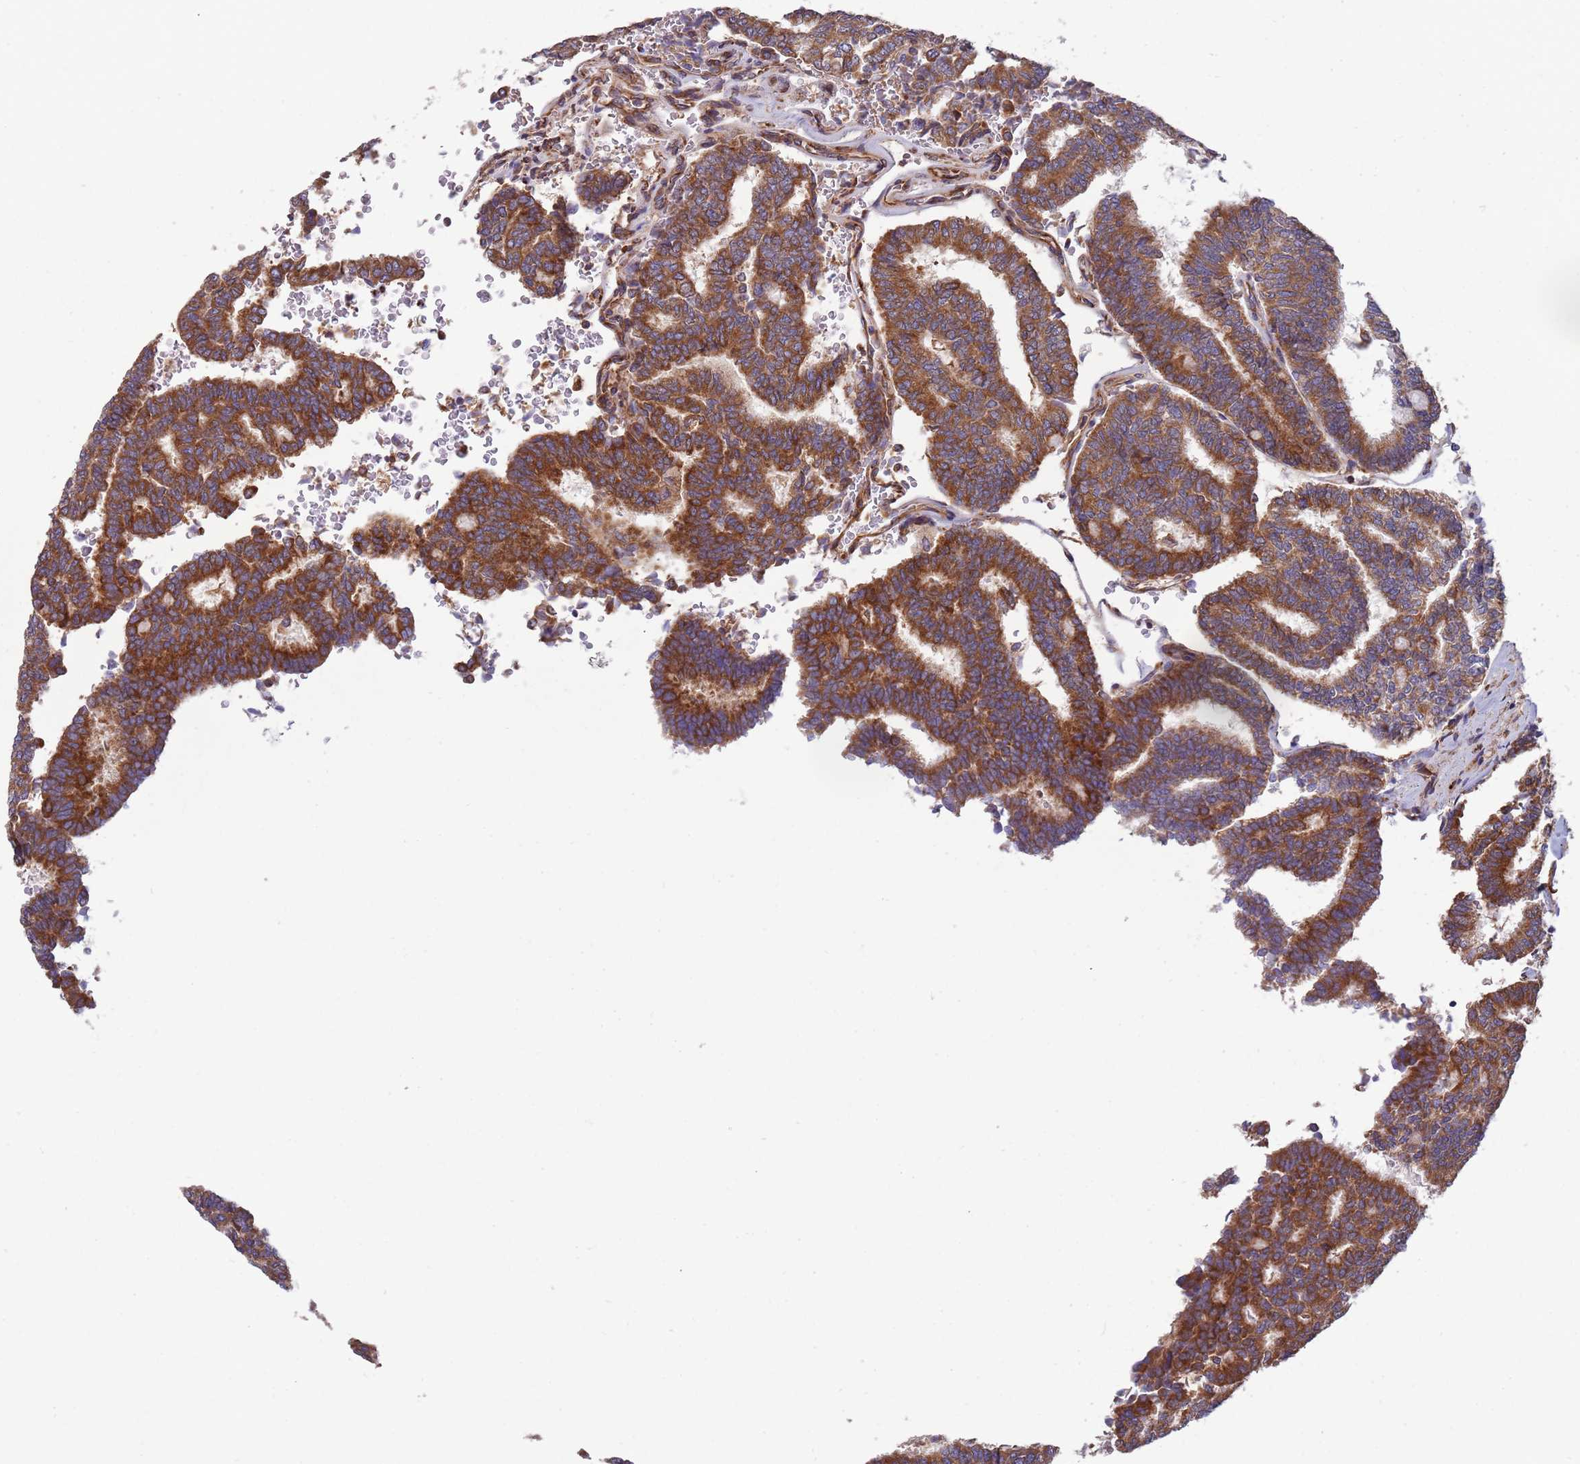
{"staining": {"intensity": "moderate", "quantity": ">75%", "location": "cytoplasmic/membranous"}, "tissue": "thyroid cancer", "cell_type": "Tumor cells", "image_type": "cancer", "snomed": [{"axis": "morphology", "description": "Papillary adenocarcinoma, NOS"}, {"axis": "topography", "description": "Thyroid gland"}], "caption": "Protein expression analysis of human thyroid cancer reveals moderate cytoplasmic/membranous expression in approximately >75% of tumor cells.", "gene": "ARMCX6", "patient": {"sex": "female", "age": 35}}